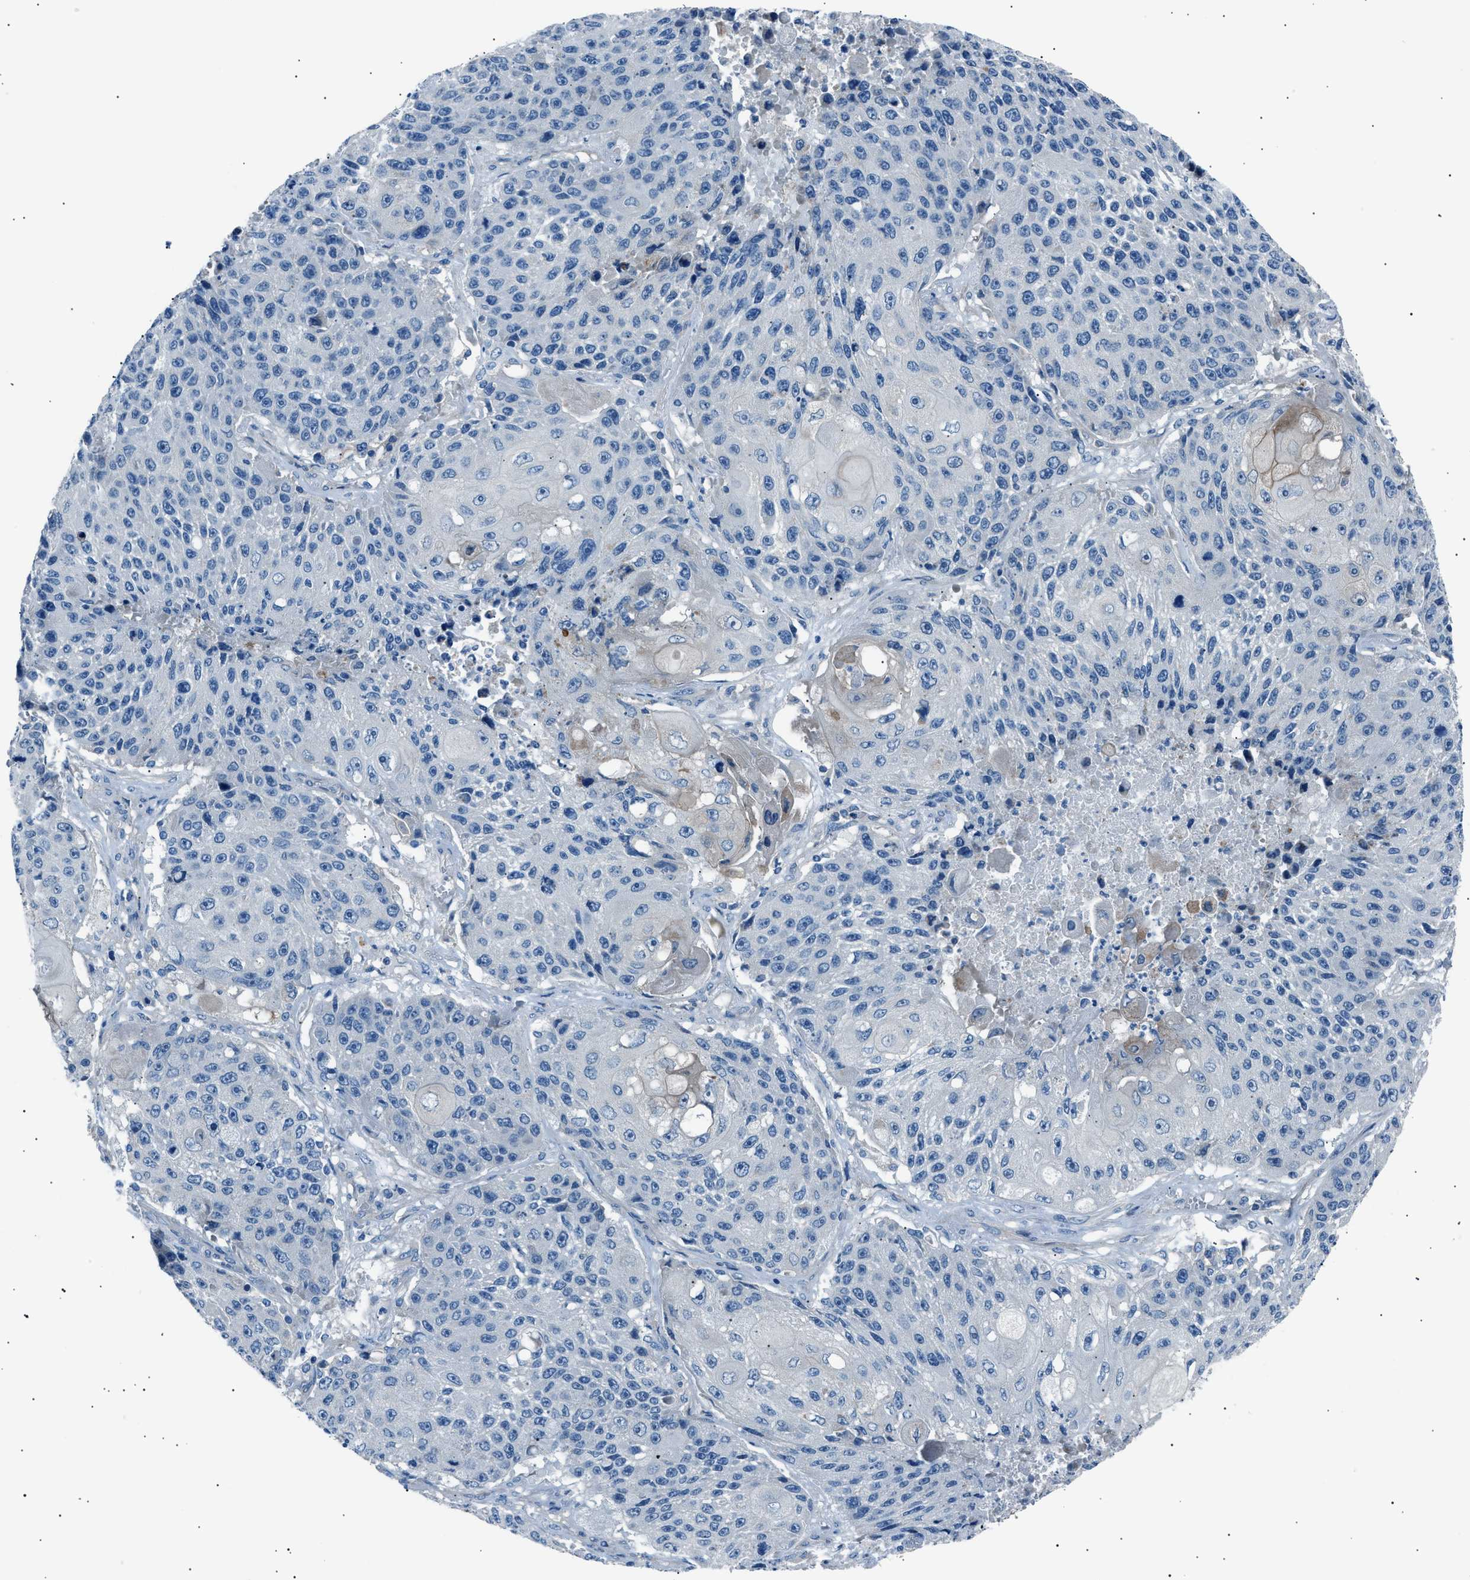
{"staining": {"intensity": "negative", "quantity": "none", "location": "none"}, "tissue": "lung cancer", "cell_type": "Tumor cells", "image_type": "cancer", "snomed": [{"axis": "morphology", "description": "Squamous cell carcinoma, NOS"}, {"axis": "topography", "description": "Lung"}], "caption": "Human lung squamous cell carcinoma stained for a protein using immunohistochemistry (IHC) shows no positivity in tumor cells.", "gene": "LRRC37B", "patient": {"sex": "male", "age": 61}}